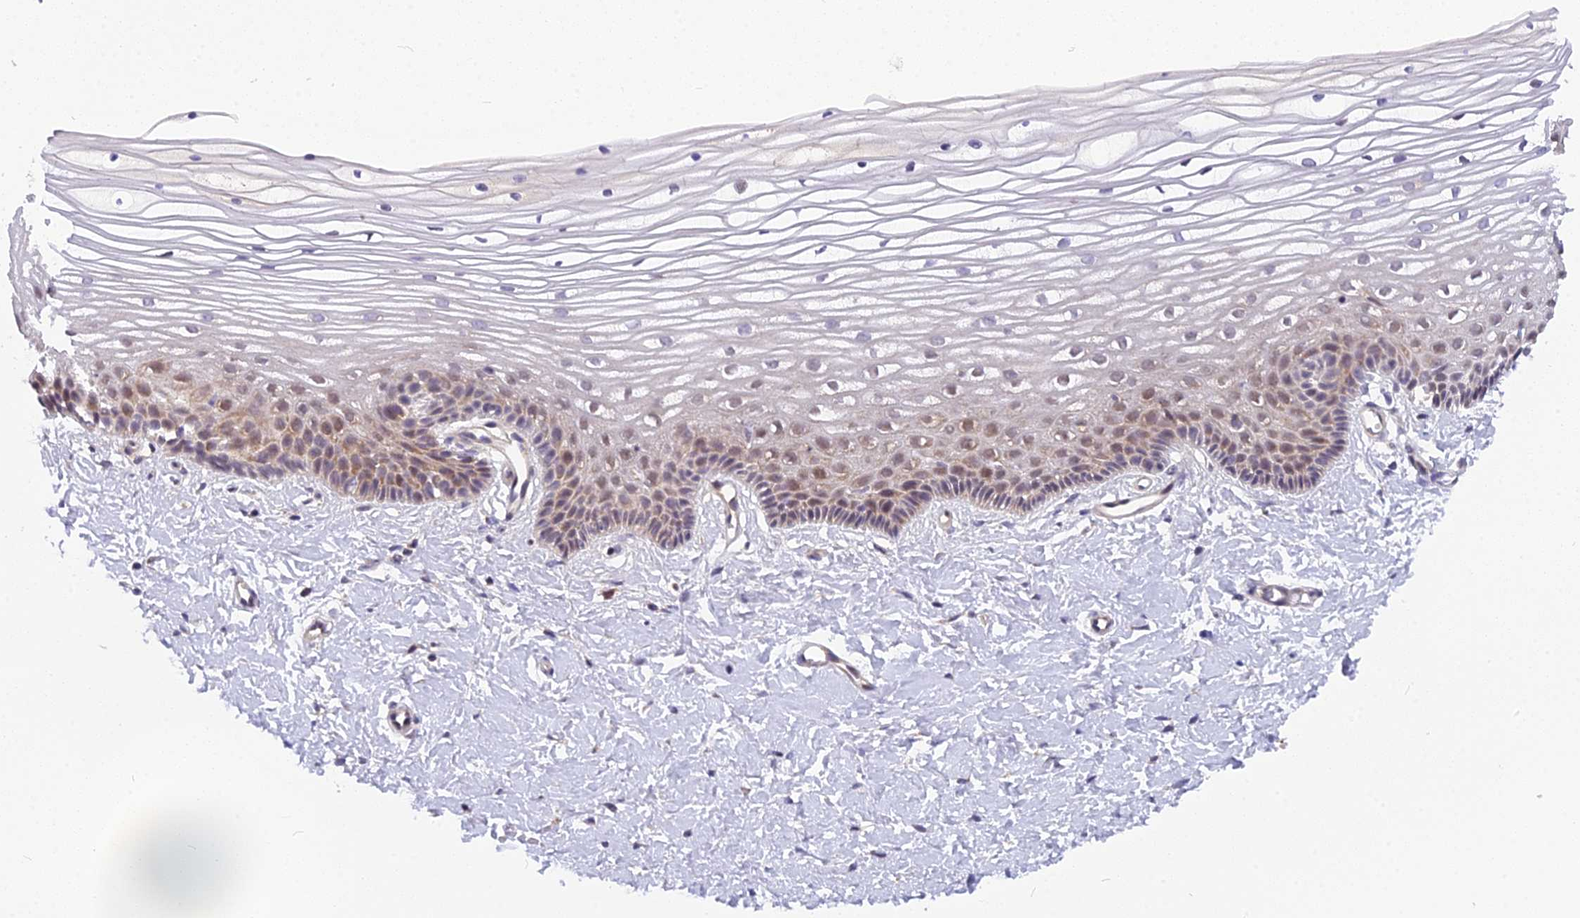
{"staining": {"intensity": "weak", "quantity": "<25%", "location": "cytoplasmic/membranous,nuclear"}, "tissue": "vagina", "cell_type": "Squamous epithelial cells", "image_type": "normal", "snomed": [{"axis": "morphology", "description": "Normal tissue, NOS"}, {"axis": "topography", "description": "Vagina"}, {"axis": "topography", "description": "Cervix"}], "caption": "Squamous epithelial cells show no significant protein positivity in benign vagina. The staining is performed using DAB brown chromogen with nuclei counter-stained in using hematoxylin.", "gene": "CMC1", "patient": {"sex": "female", "age": 40}}